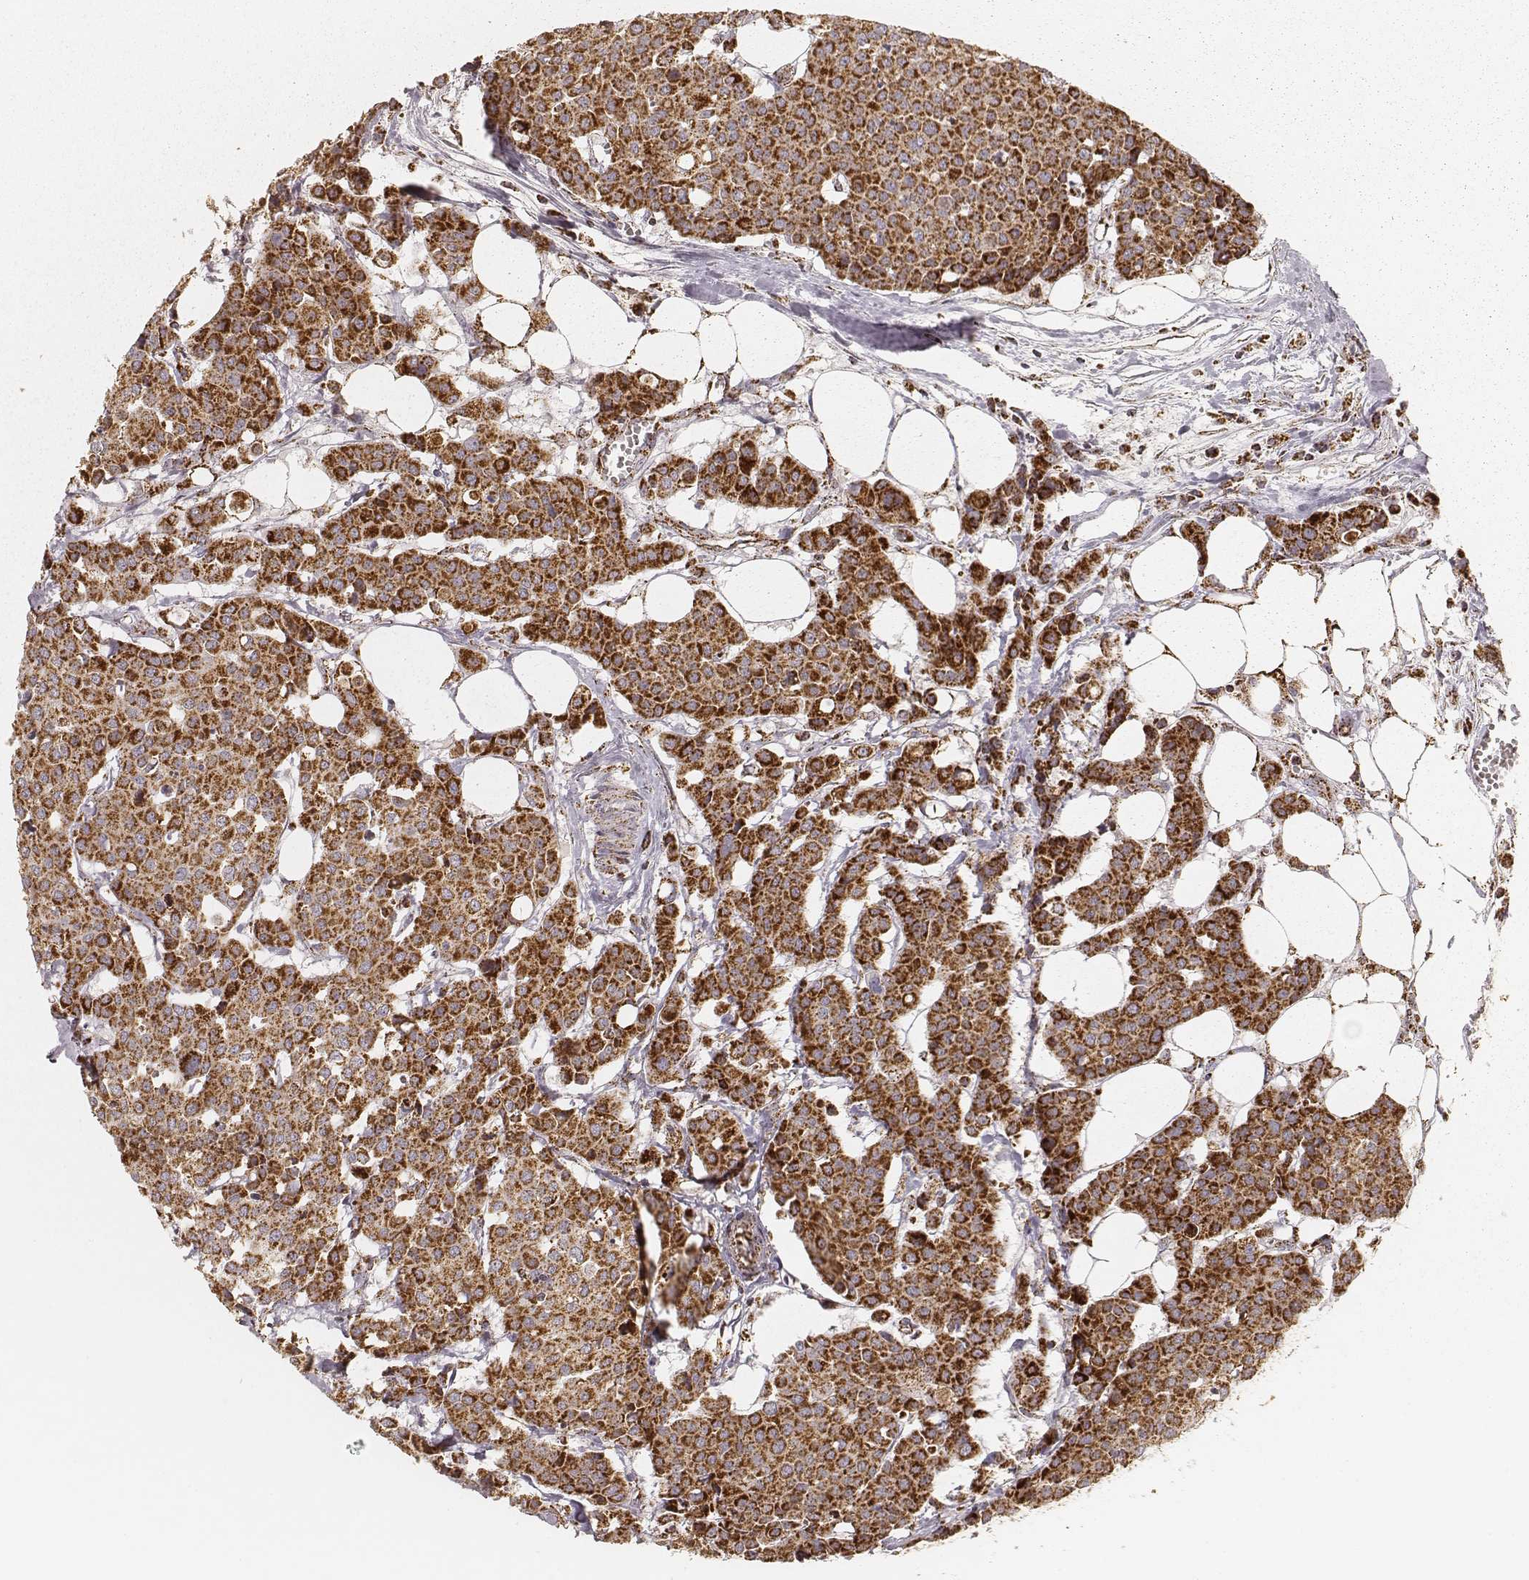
{"staining": {"intensity": "strong", "quantity": ">75%", "location": "cytoplasmic/membranous"}, "tissue": "carcinoid", "cell_type": "Tumor cells", "image_type": "cancer", "snomed": [{"axis": "morphology", "description": "Carcinoid, malignant, NOS"}, {"axis": "topography", "description": "Colon"}], "caption": "A brown stain highlights strong cytoplasmic/membranous staining of a protein in carcinoid tumor cells.", "gene": "CS", "patient": {"sex": "male", "age": 81}}